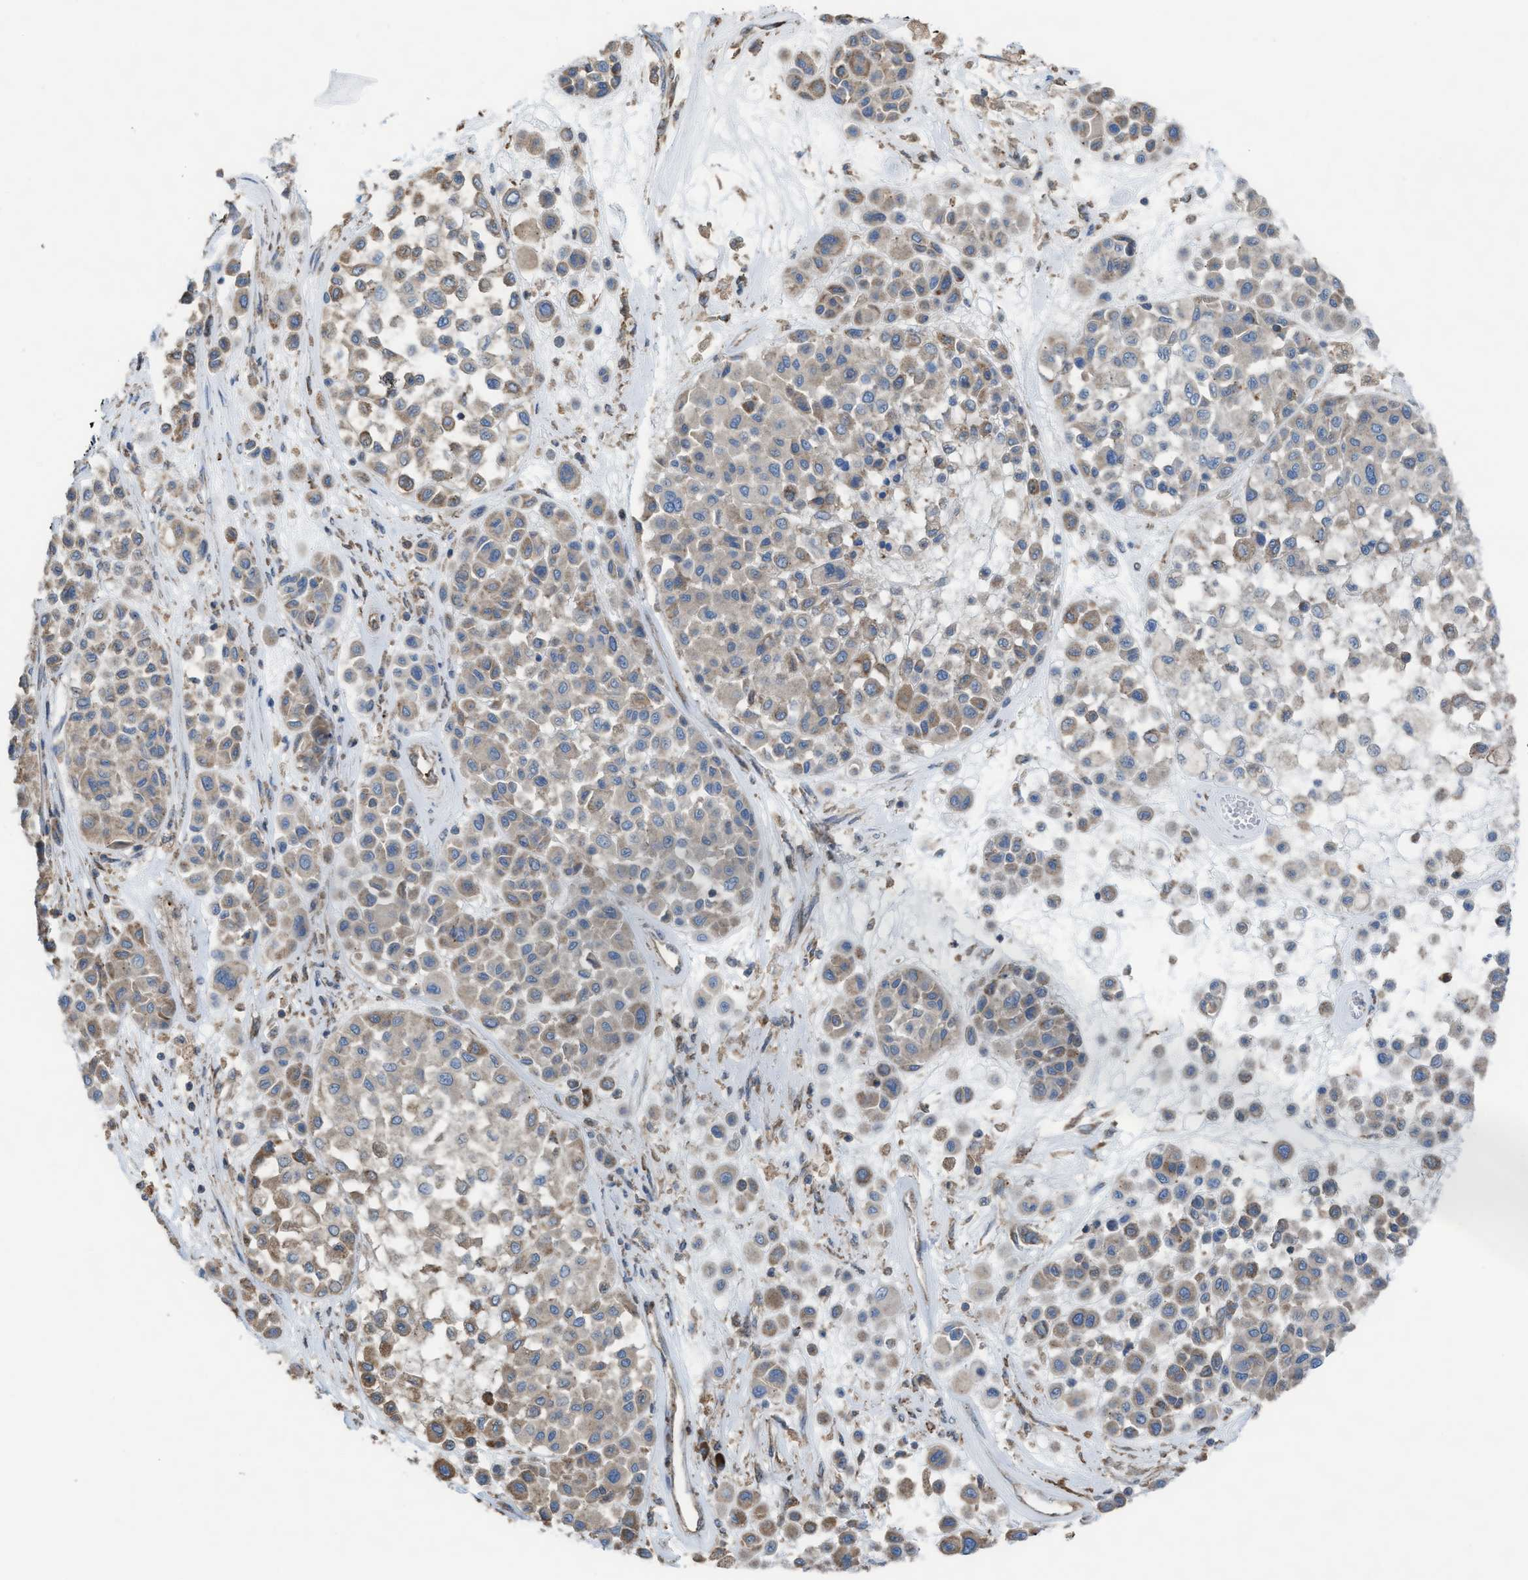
{"staining": {"intensity": "weak", "quantity": "25%-75%", "location": "cytoplasmic/membranous"}, "tissue": "melanoma", "cell_type": "Tumor cells", "image_type": "cancer", "snomed": [{"axis": "morphology", "description": "Malignant melanoma, Metastatic site"}, {"axis": "topography", "description": "Soft tissue"}], "caption": "A low amount of weak cytoplasmic/membranous positivity is seen in approximately 25%-75% of tumor cells in malignant melanoma (metastatic site) tissue.", "gene": "PLAA", "patient": {"sex": "male", "age": 41}}